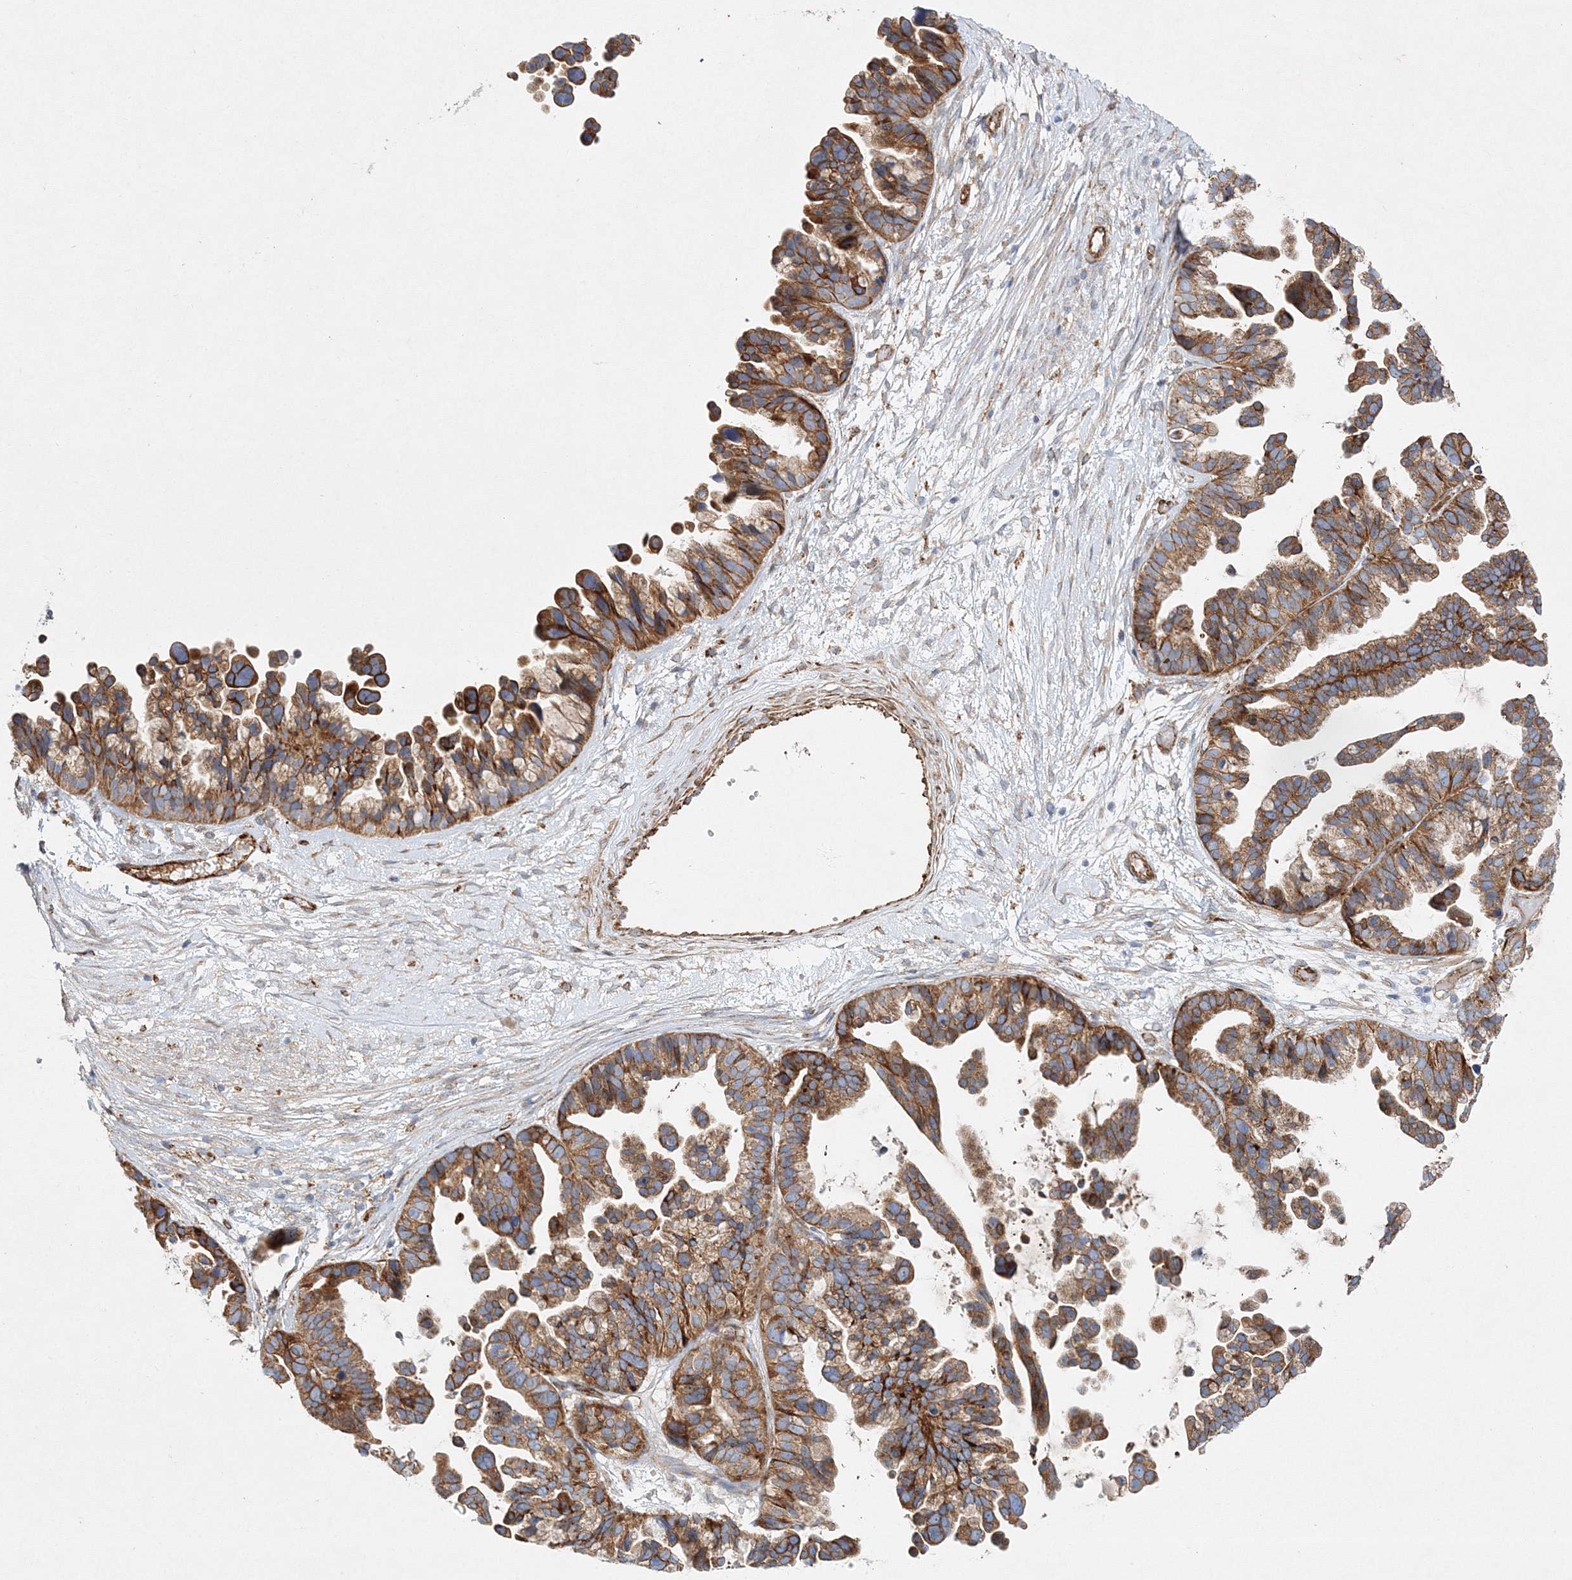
{"staining": {"intensity": "moderate", "quantity": ">75%", "location": "cytoplasmic/membranous"}, "tissue": "ovarian cancer", "cell_type": "Tumor cells", "image_type": "cancer", "snomed": [{"axis": "morphology", "description": "Cystadenocarcinoma, serous, NOS"}, {"axis": "topography", "description": "Ovary"}], "caption": "The micrograph demonstrates immunohistochemical staining of ovarian cancer (serous cystadenocarcinoma). There is moderate cytoplasmic/membranous staining is appreciated in about >75% of tumor cells.", "gene": "ZFYVE16", "patient": {"sex": "female", "age": 56}}